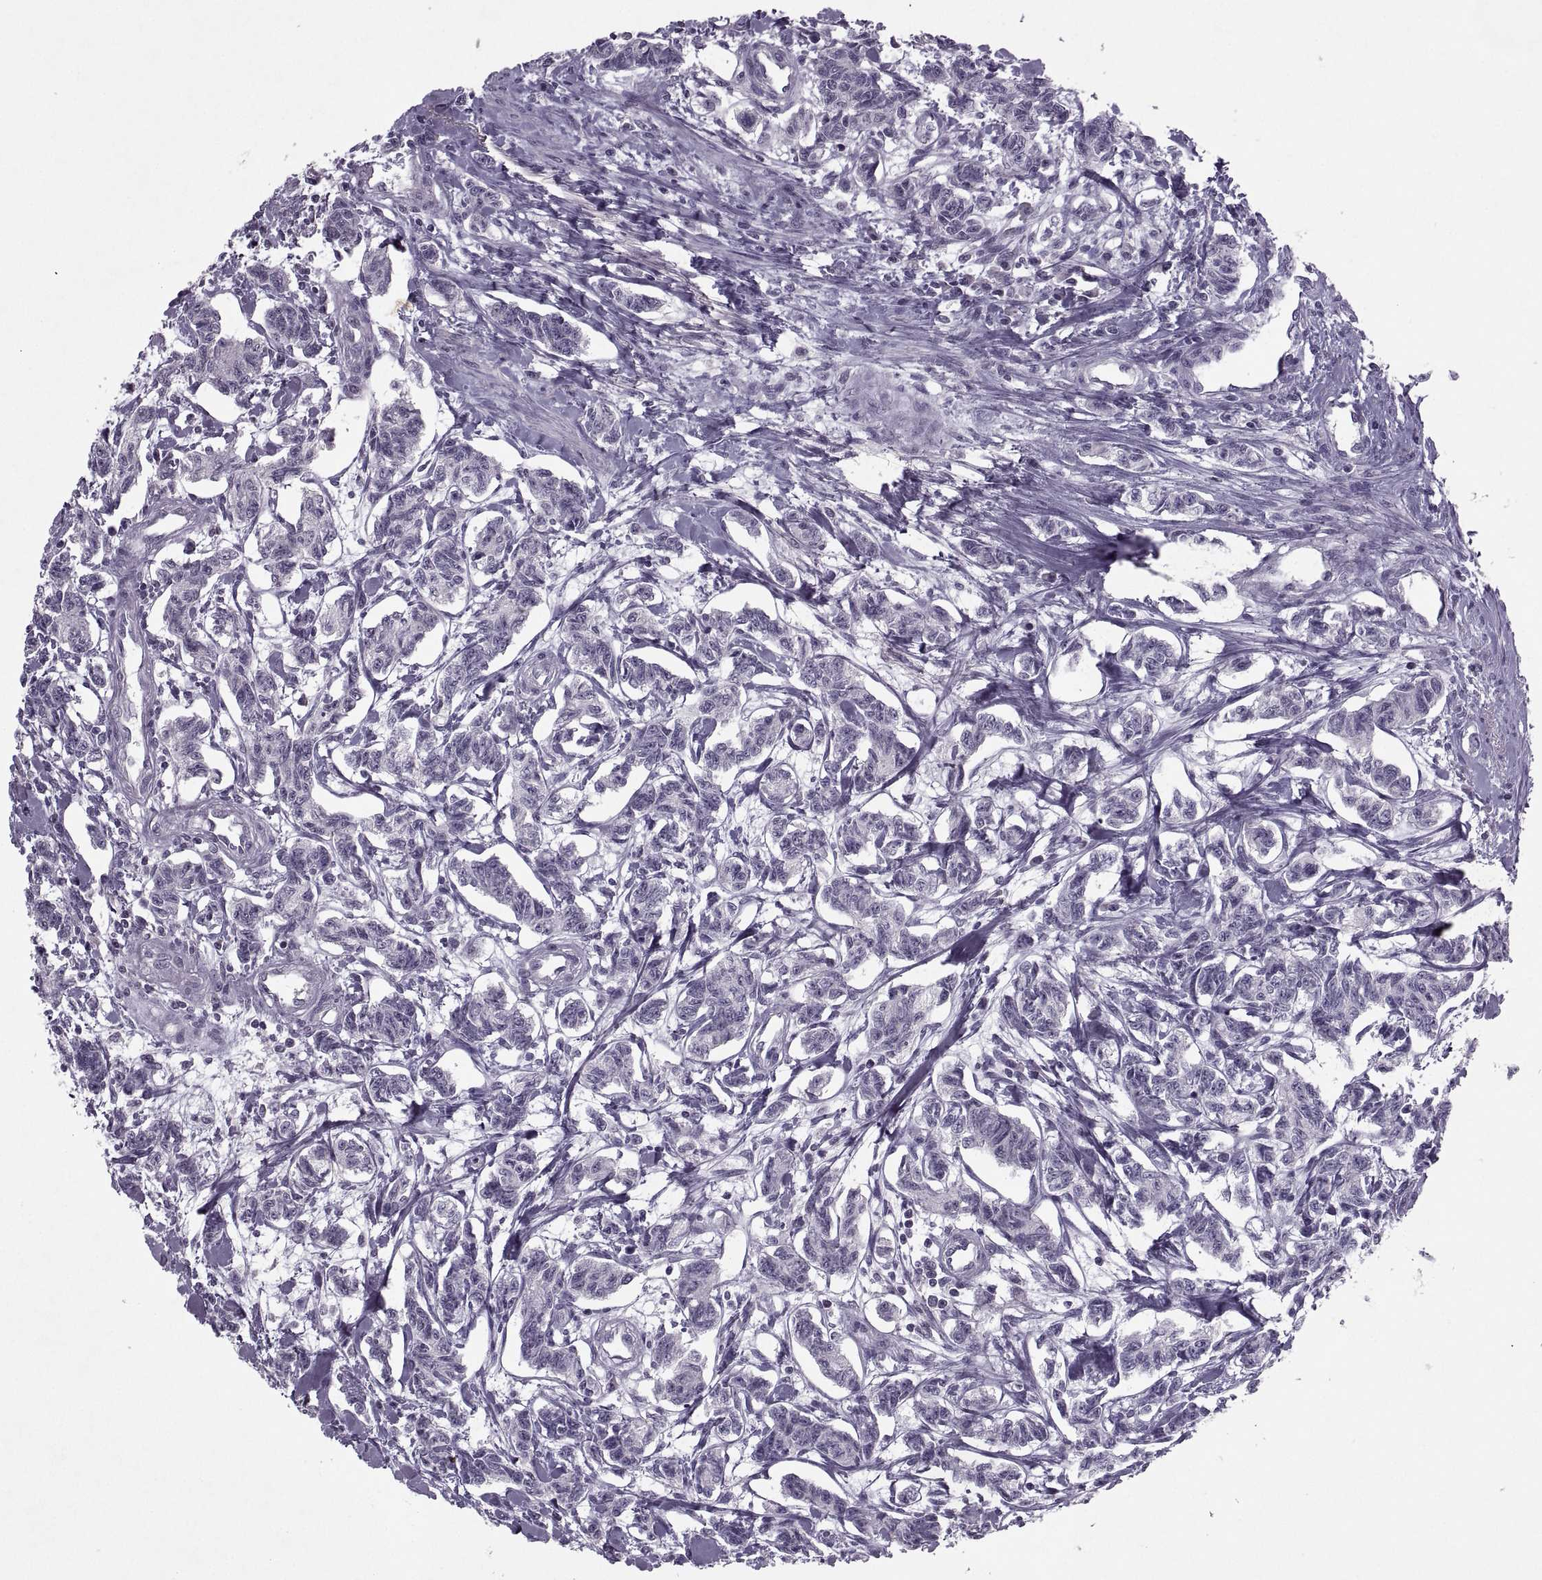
{"staining": {"intensity": "negative", "quantity": "none", "location": "none"}, "tissue": "carcinoid", "cell_type": "Tumor cells", "image_type": "cancer", "snomed": [{"axis": "morphology", "description": "Carcinoid, malignant, NOS"}, {"axis": "topography", "description": "Kidney"}], "caption": "Immunohistochemistry (IHC) of human carcinoid reveals no positivity in tumor cells. The staining is performed using DAB brown chromogen with nuclei counter-stained in using hematoxylin.", "gene": "MGAT4D", "patient": {"sex": "female", "age": 41}}